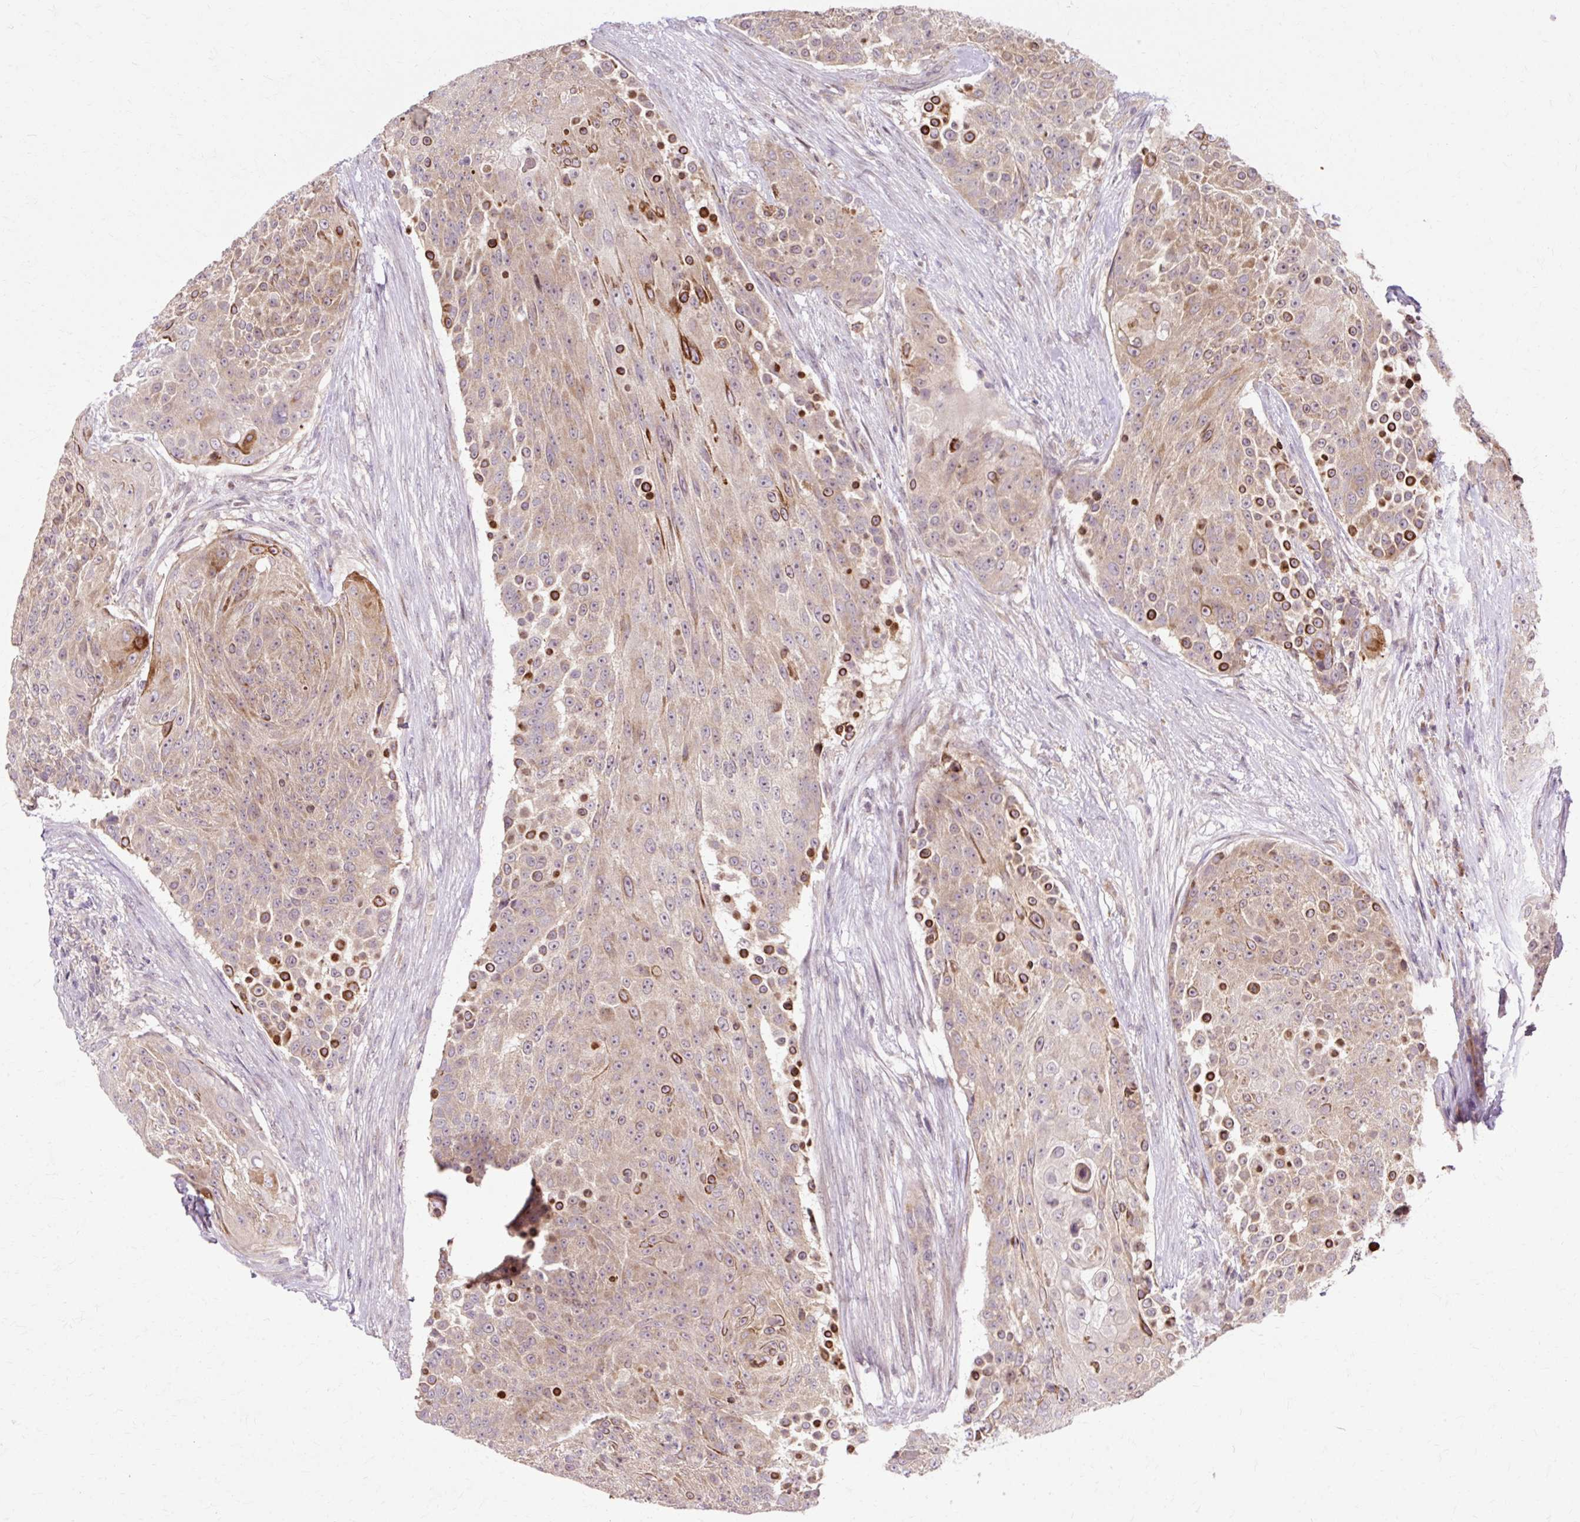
{"staining": {"intensity": "weak", "quantity": ">75%", "location": "cytoplasmic/membranous"}, "tissue": "urothelial cancer", "cell_type": "Tumor cells", "image_type": "cancer", "snomed": [{"axis": "morphology", "description": "Urothelial carcinoma, High grade"}, {"axis": "topography", "description": "Urinary bladder"}], "caption": "About >75% of tumor cells in high-grade urothelial carcinoma show weak cytoplasmic/membranous protein expression as visualized by brown immunohistochemical staining.", "gene": "GEMIN2", "patient": {"sex": "female", "age": 63}}